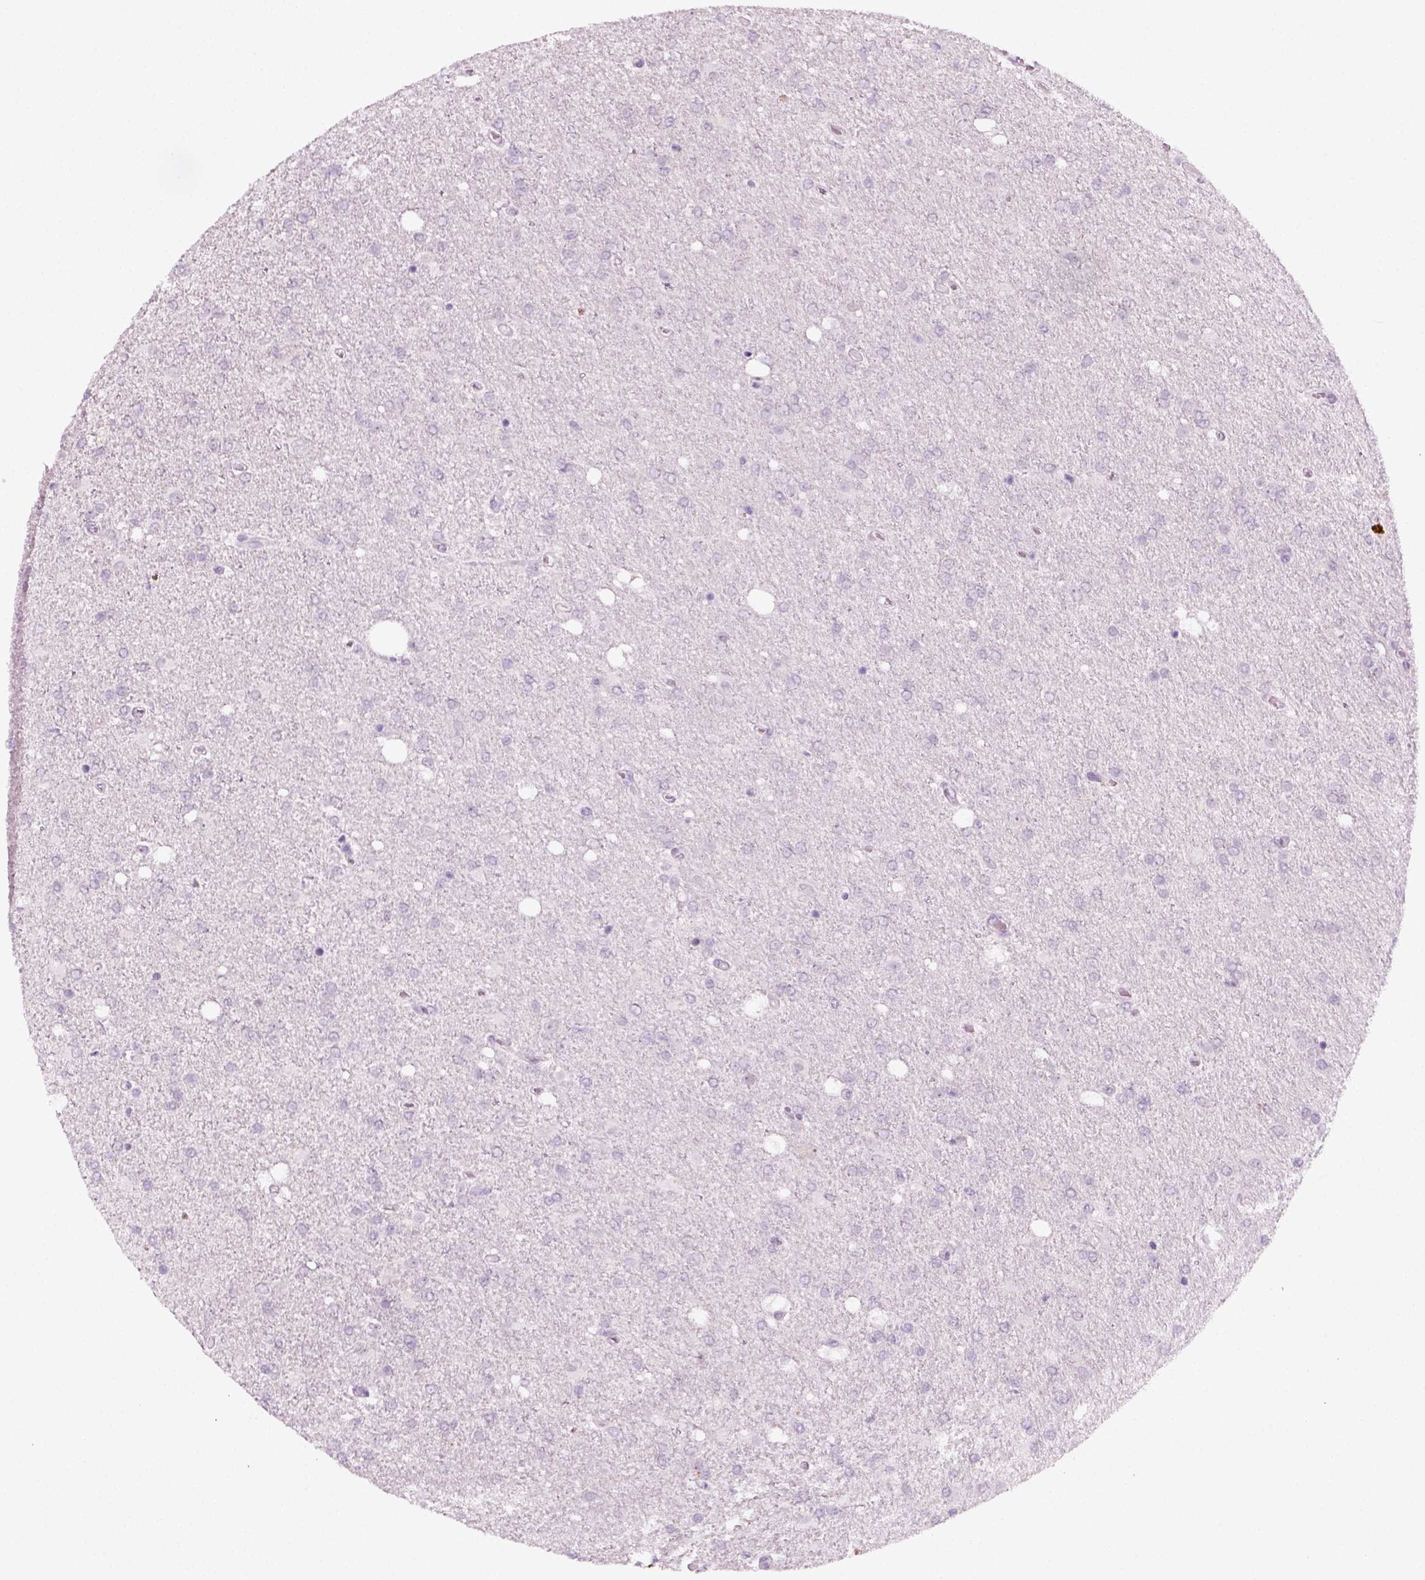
{"staining": {"intensity": "negative", "quantity": "none", "location": "none"}, "tissue": "glioma", "cell_type": "Tumor cells", "image_type": "cancer", "snomed": [{"axis": "morphology", "description": "Glioma, malignant, High grade"}, {"axis": "topography", "description": "Cerebral cortex"}], "caption": "The IHC micrograph has no significant expression in tumor cells of malignant glioma (high-grade) tissue. Brightfield microscopy of IHC stained with DAB (brown) and hematoxylin (blue), captured at high magnification.", "gene": "KRT75", "patient": {"sex": "male", "age": 70}}